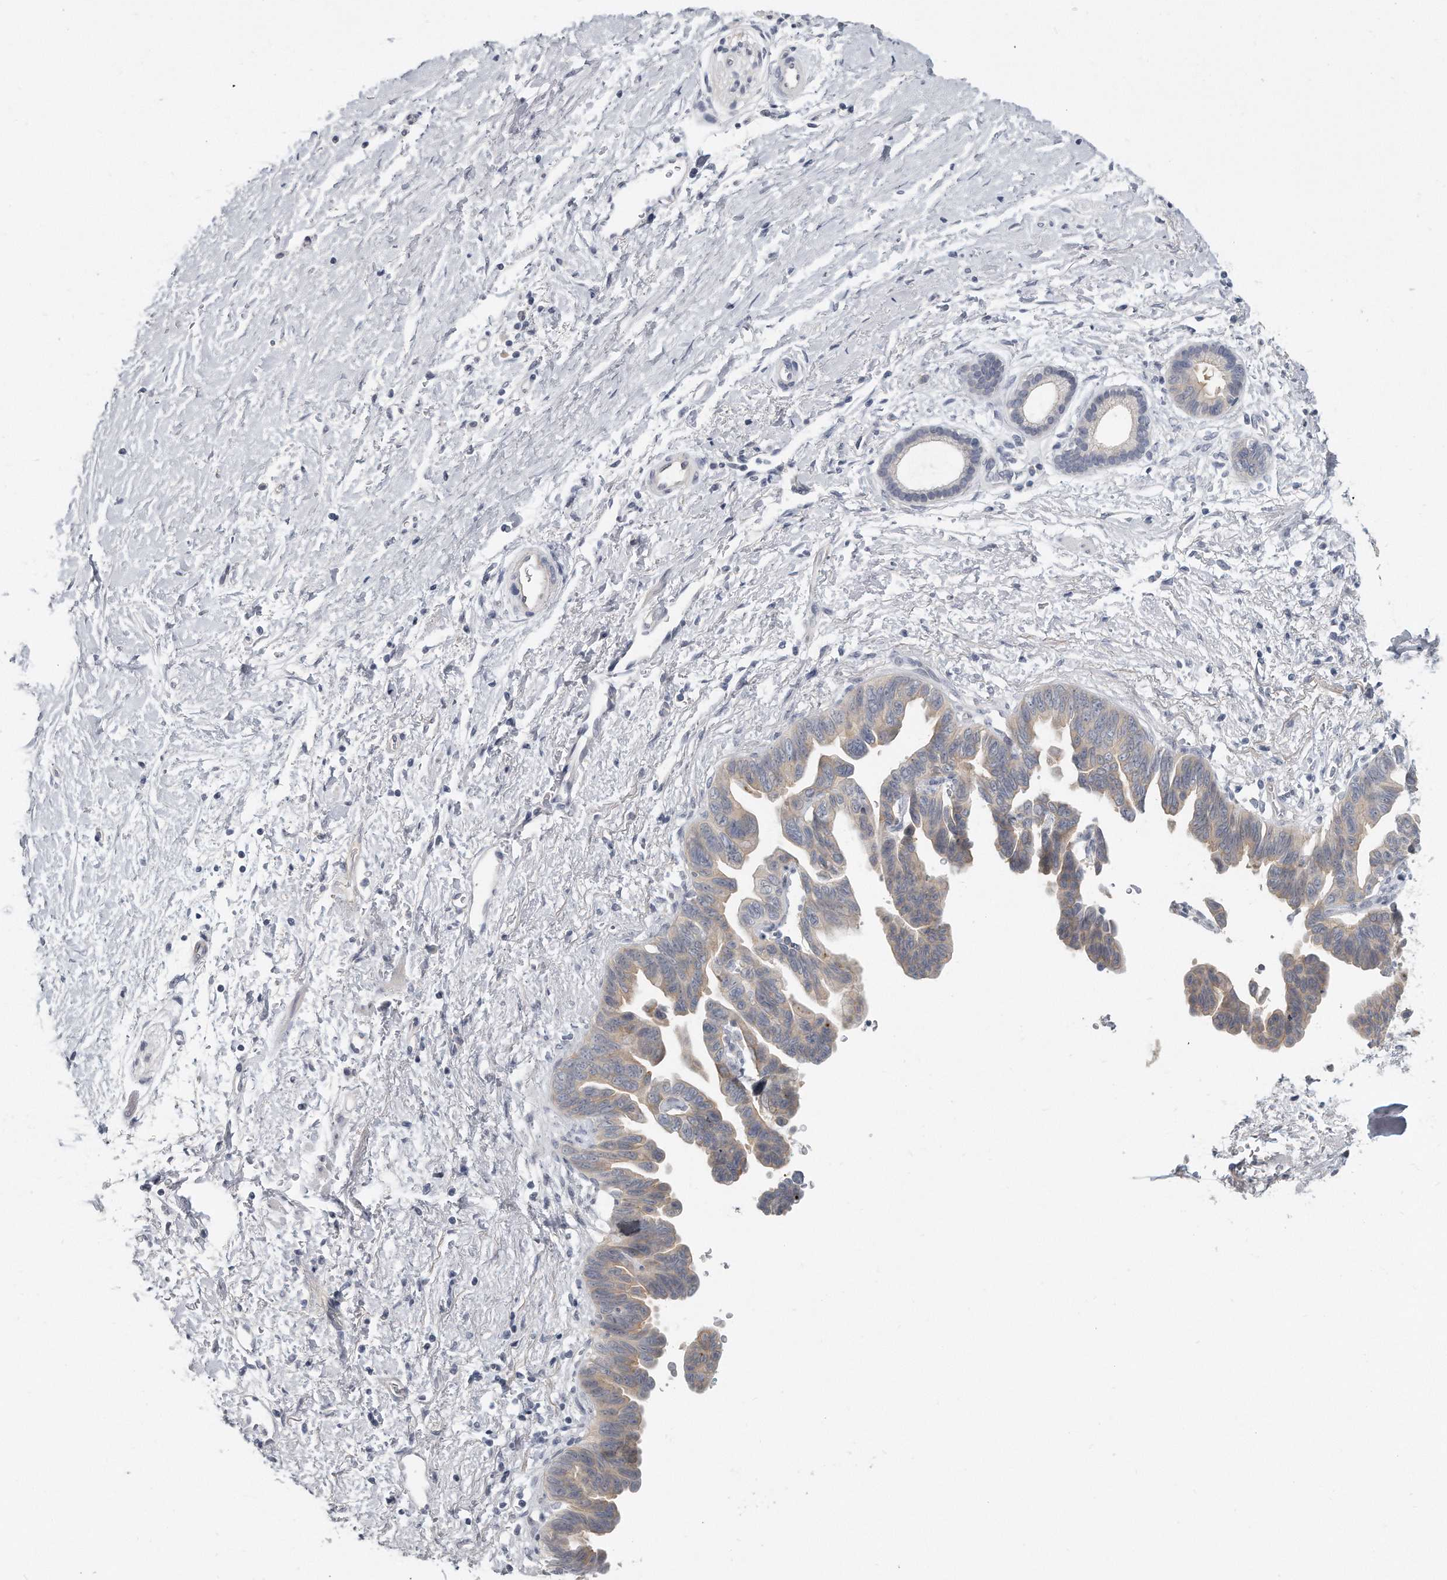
{"staining": {"intensity": "weak", "quantity": "25%-75%", "location": "cytoplasmic/membranous"}, "tissue": "pancreatic cancer", "cell_type": "Tumor cells", "image_type": "cancer", "snomed": [{"axis": "morphology", "description": "Adenocarcinoma, NOS"}, {"axis": "topography", "description": "Pancreas"}], "caption": "High-power microscopy captured an immunohistochemistry image of adenocarcinoma (pancreatic), revealing weak cytoplasmic/membranous staining in about 25%-75% of tumor cells.", "gene": "KLHL7", "patient": {"sex": "female", "age": 72}}